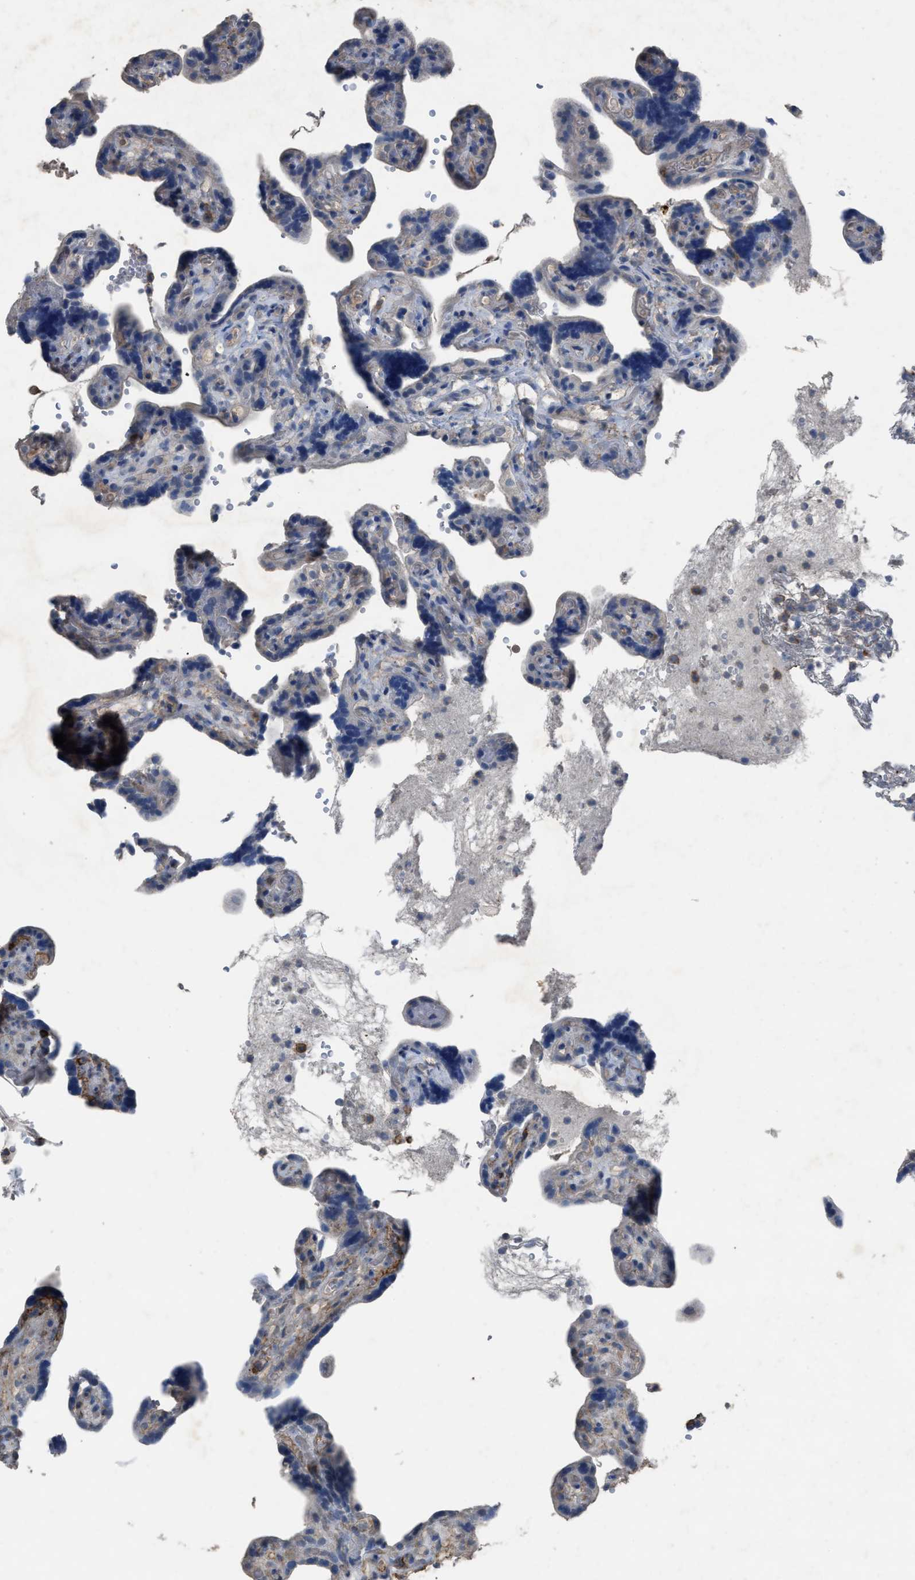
{"staining": {"intensity": "moderate", "quantity": "<25%", "location": "cytoplasmic/membranous"}, "tissue": "placenta", "cell_type": "Decidual cells", "image_type": "normal", "snomed": [{"axis": "morphology", "description": "Normal tissue, NOS"}, {"axis": "topography", "description": "Placenta"}], "caption": "Moderate cytoplasmic/membranous staining is appreciated in about <25% of decidual cells in normal placenta.", "gene": "OR51E1", "patient": {"sex": "female", "age": 30}}